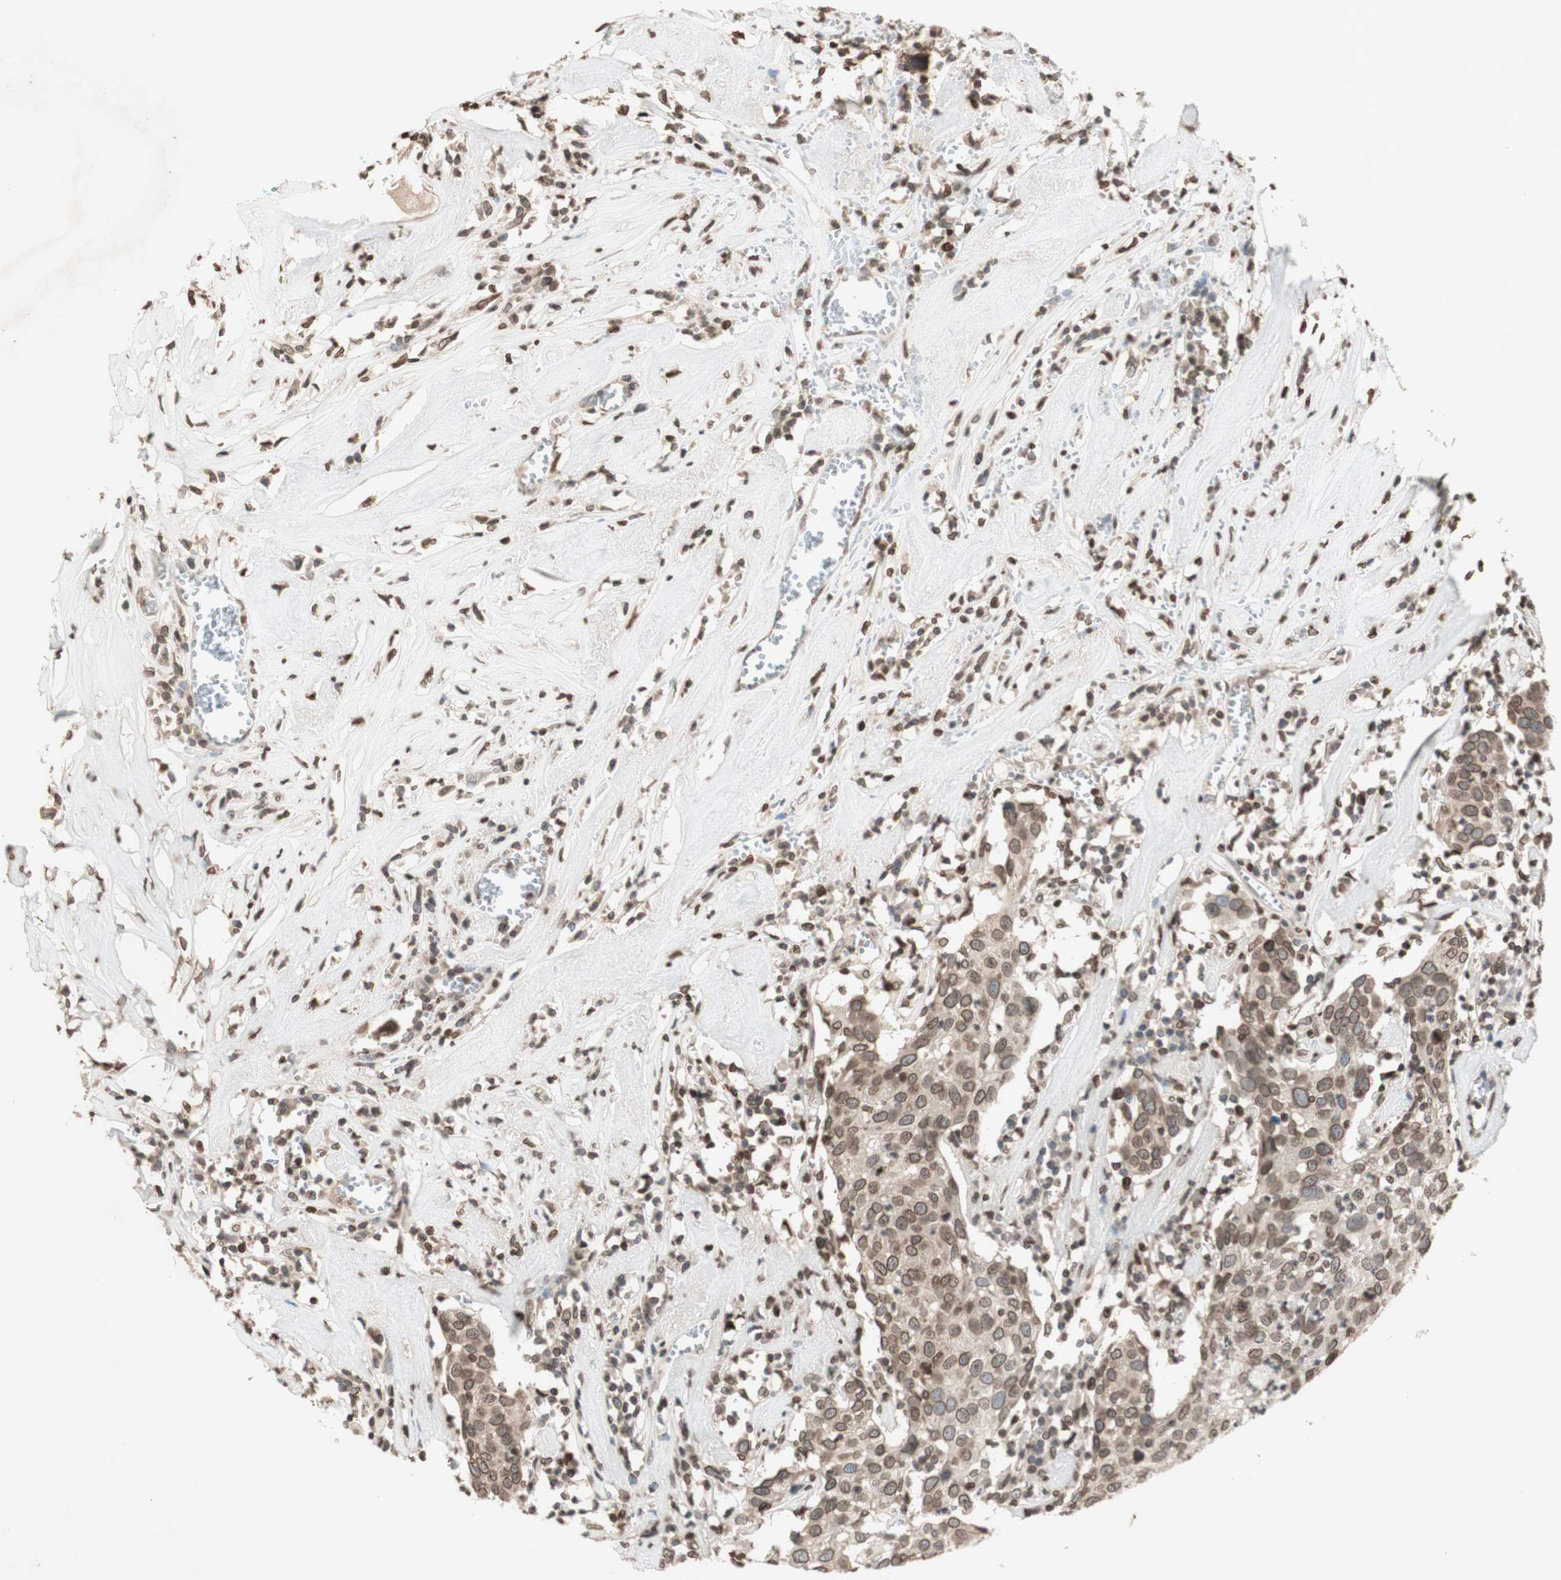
{"staining": {"intensity": "moderate", "quantity": ">75%", "location": "cytoplasmic/membranous,nuclear"}, "tissue": "head and neck cancer", "cell_type": "Tumor cells", "image_type": "cancer", "snomed": [{"axis": "morphology", "description": "Adenocarcinoma, NOS"}, {"axis": "topography", "description": "Salivary gland"}, {"axis": "topography", "description": "Head-Neck"}], "caption": "IHC micrograph of head and neck cancer stained for a protein (brown), which shows medium levels of moderate cytoplasmic/membranous and nuclear positivity in approximately >75% of tumor cells.", "gene": "TMPO", "patient": {"sex": "female", "age": 65}}